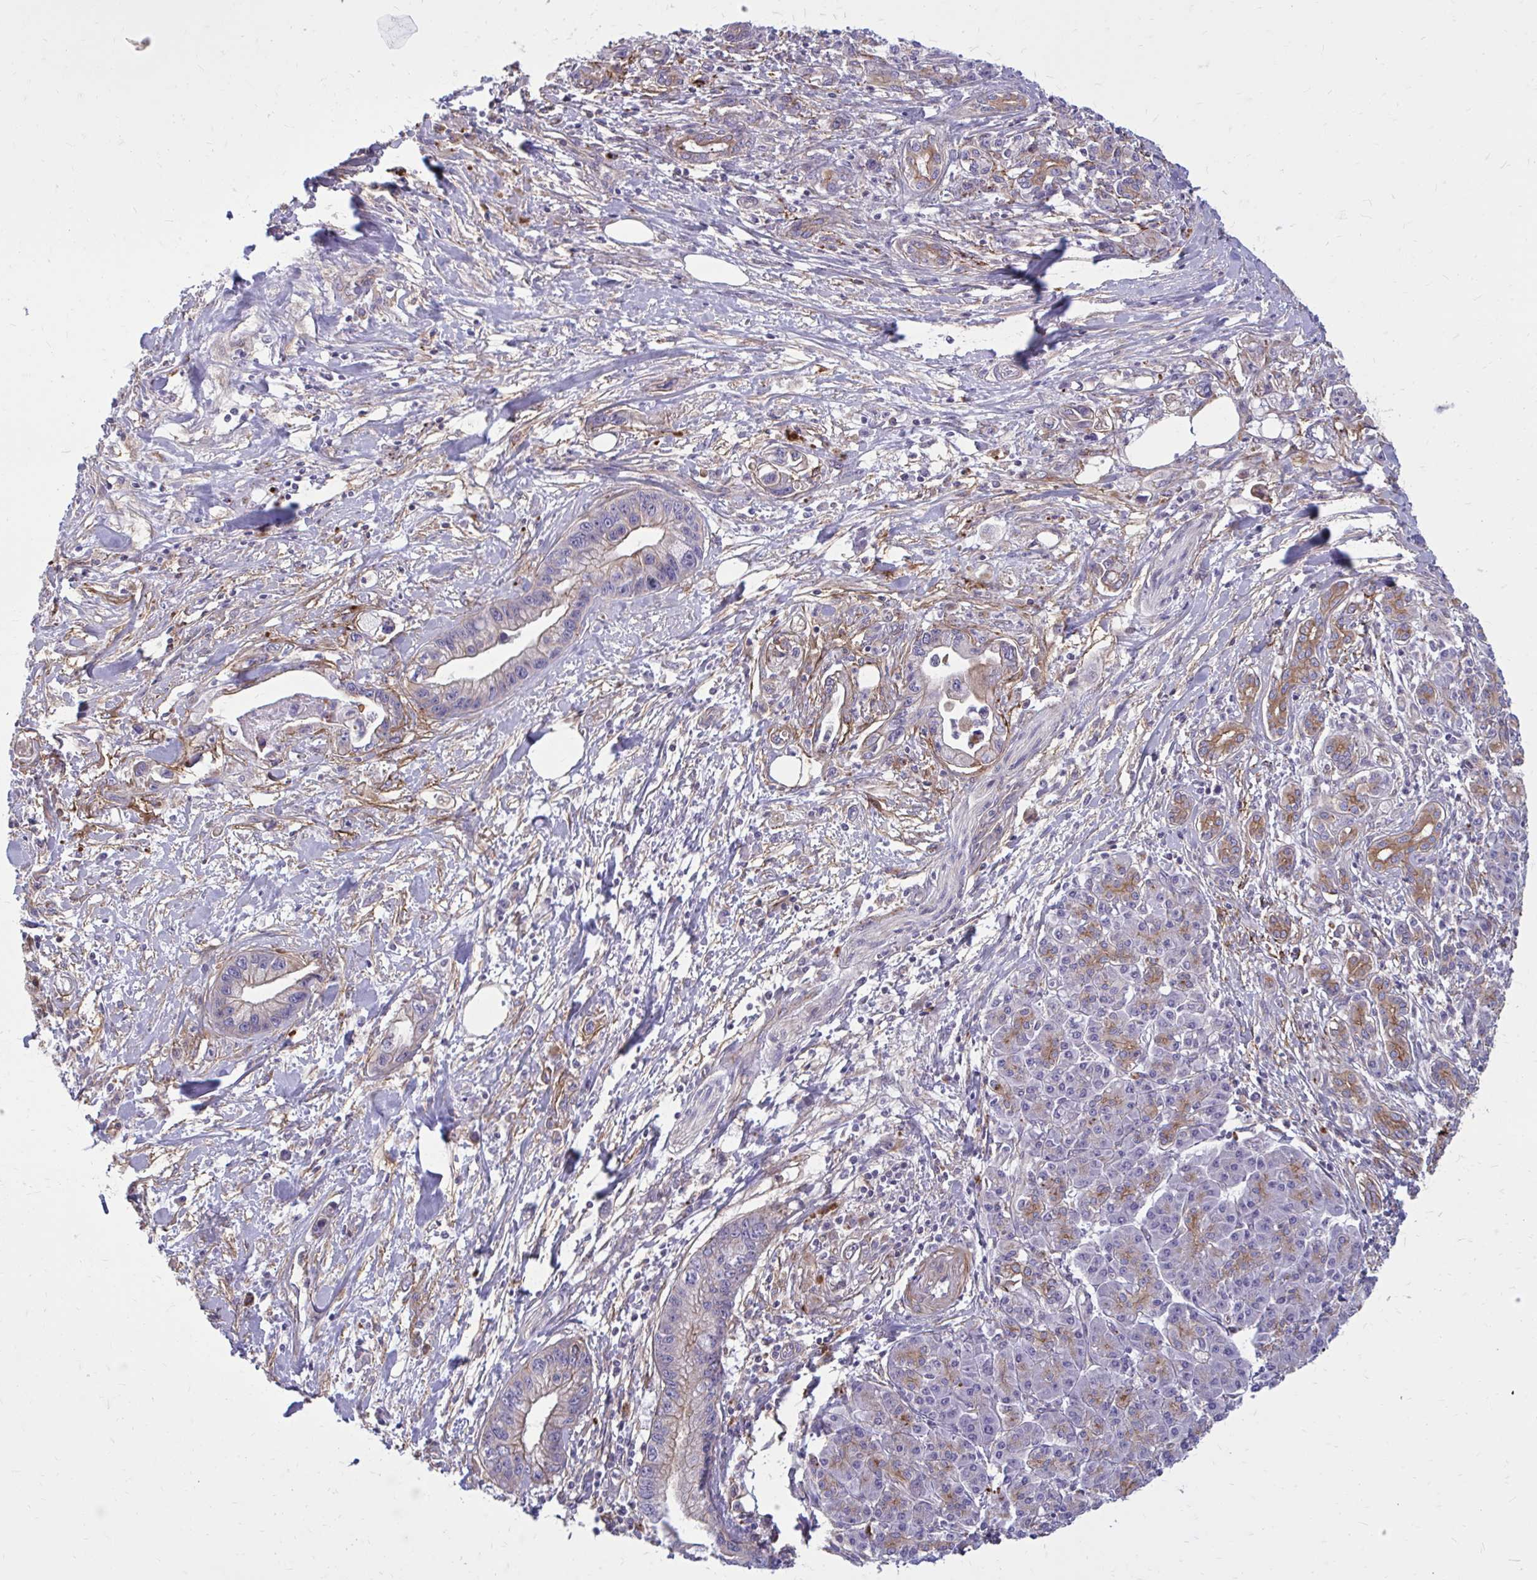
{"staining": {"intensity": "moderate", "quantity": "<25%", "location": "cytoplasmic/membranous"}, "tissue": "pancreatic cancer", "cell_type": "Tumor cells", "image_type": "cancer", "snomed": [{"axis": "morphology", "description": "Adenocarcinoma, NOS"}, {"axis": "topography", "description": "Pancreas"}], "caption": "This is an image of immunohistochemistry (IHC) staining of adenocarcinoma (pancreatic), which shows moderate staining in the cytoplasmic/membranous of tumor cells.", "gene": "FAP", "patient": {"sex": "male", "age": 61}}